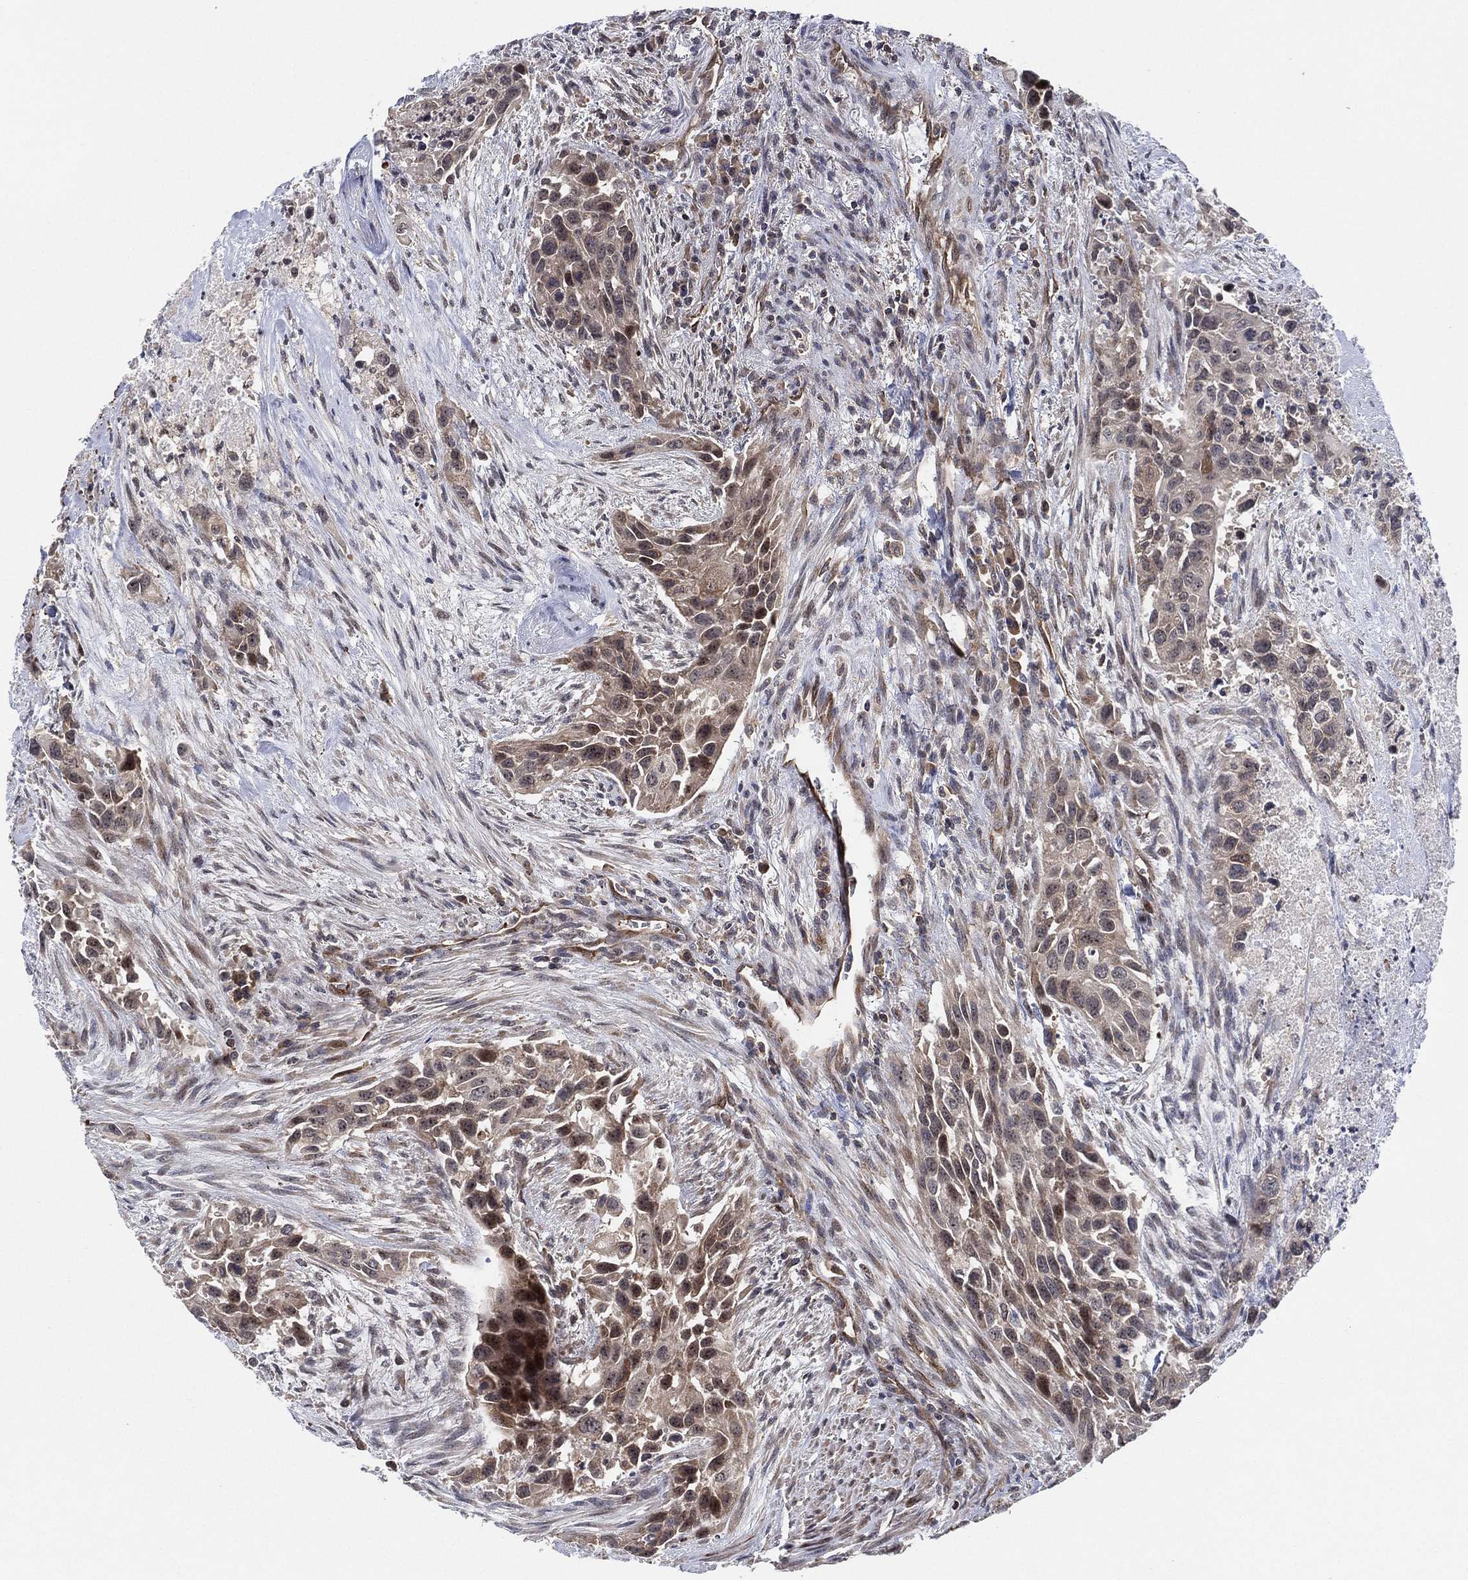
{"staining": {"intensity": "weak", "quantity": "25%-75%", "location": "cytoplasmic/membranous"}, "tissue": "urothelial cancer", "cell_type": "Tumor cells", "image_type": "cancer", "snomed": [{"axis": "morphology", "description": "Urothelial carcinoma, High grade"}, {"axis": "topography", "description": "Urinary bladder"}], "caption": "Protein staining reveals weak cytoplasmic/membranous expression in about 25%-75% of tumor cells in high-grade urothelial carcinoma.", "gene": "TMCO1", "patient": {"sex": "female", "age": 73}}